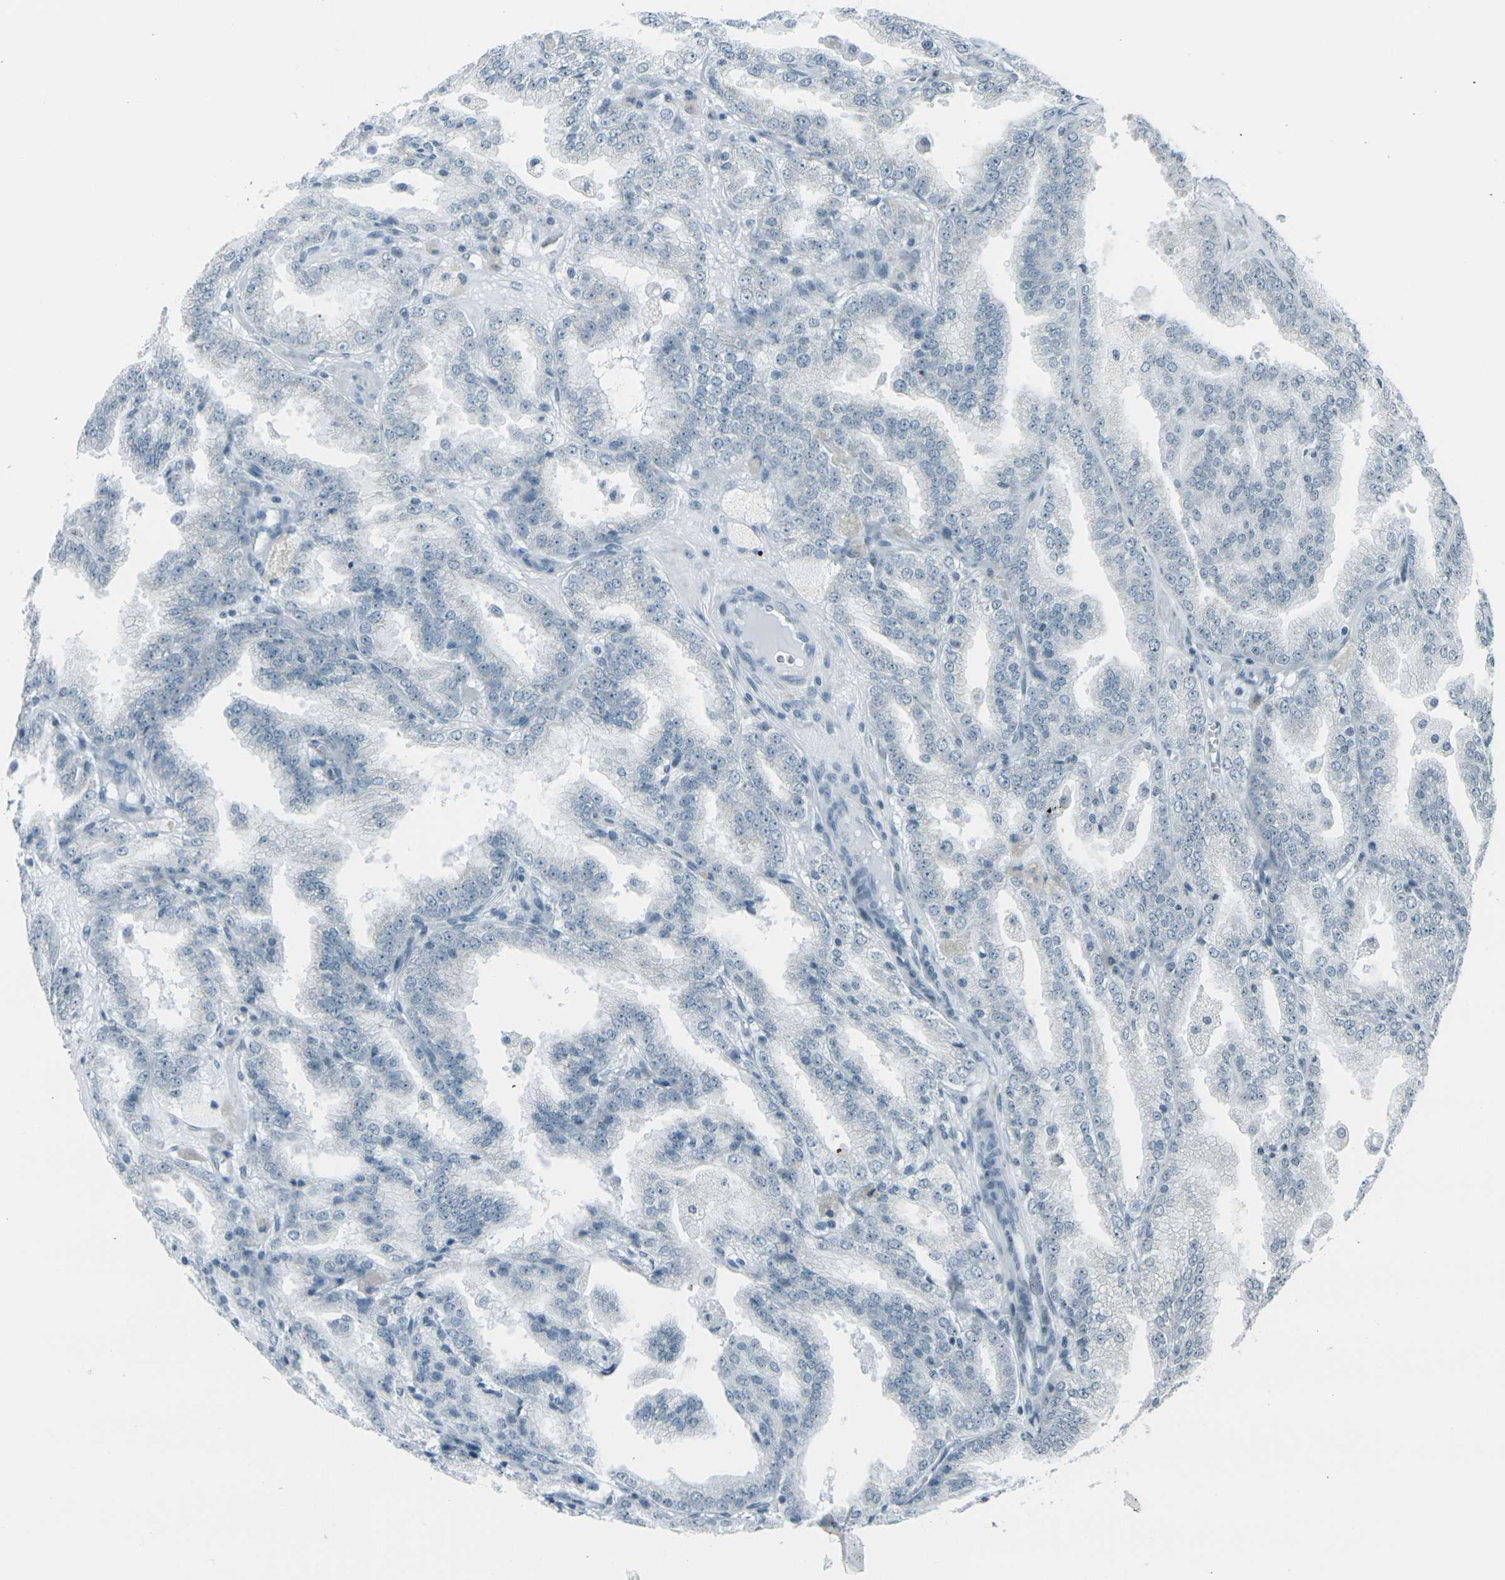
{"staining": {"intensity": "negative", "quantity": "none", "location": "none"}, "tissue": "prostate cancer", "cell_type": "Tumor cells", "image_type": "cancer", "snomed": [{"axis": "morphology", "description": "Adenocarcinoma, High grade"}, {"axis": "topography", "description": "Prostate"}], "caption": "An image of prostate cancer (high-grade adenocarcinoma) stained for a protein shows no brown staining in tumor cells. (Brightfield microscopy of DAB immunohistochemistry at high magnification).", "gene": "H2BC1", "patient": {"sex": "male", "age": 61}}